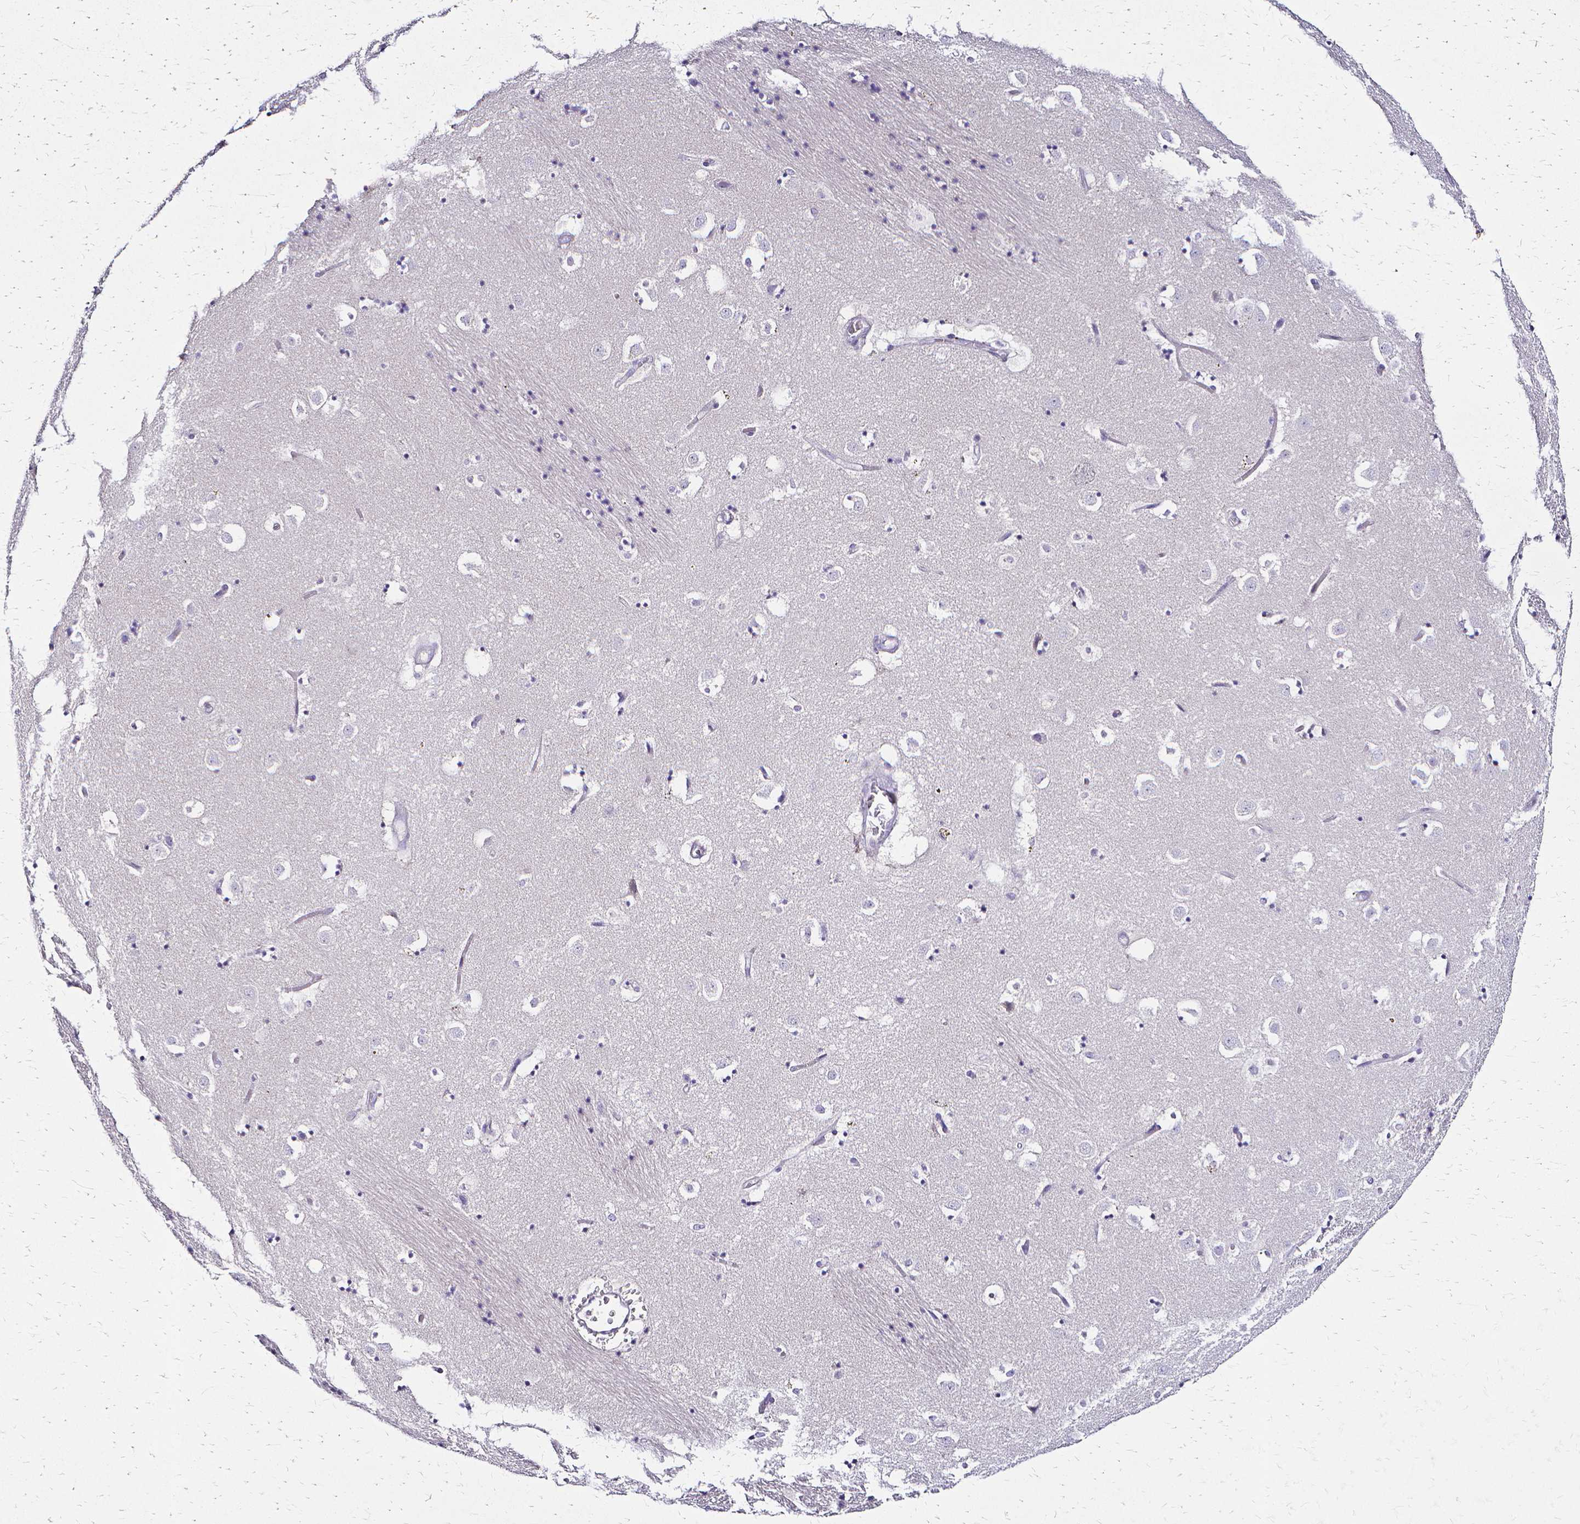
{"staining": {"intensity": "negative", "quantity": "none", "location": "none"}, "tissue": "caudate", "cell_type": "Glial cells", "image_type": "normal", "snomed": [{"axis": "morphology", "description": "Normal tissue, NOS"}, {"axis": "topography", "description": "Lateral ventricle wall"}], "caption": "Protein analysis of unremarkable caudate shows no significant positivity in glial cells. (DAB immunohistochemistry with hematoxylin counter stain).", "gene": "CCNB1", "patient": {"sex": "male", "age": 58}}